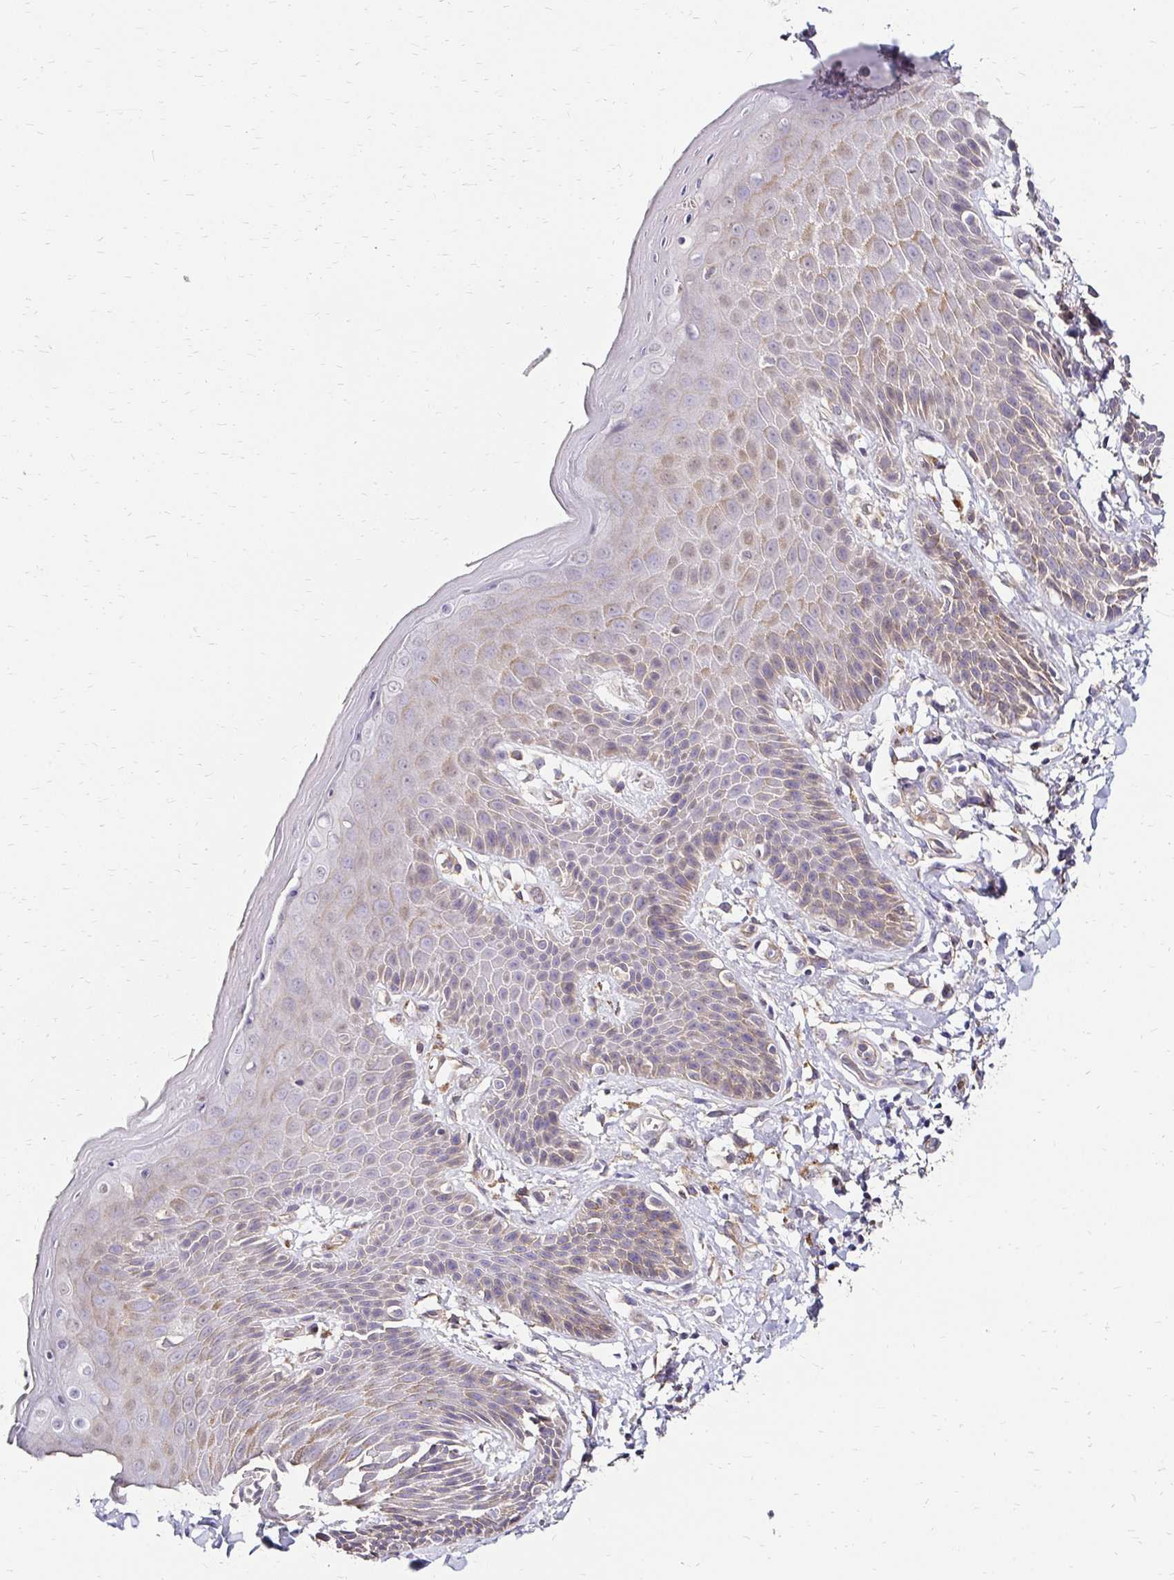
{"staining": {"intensity": "weak", "quantity": "25%-75%", "location": "cytoplasmic/membranous"}, "tissue": "skin", "cell_type": "Epidermal cells", "image_type": "normal", "snomed": [{"axis": "morphology", "description": "Normal tissue, NOS"}, {"axis": "topography", "description": "Anal"}, {"axis": "topography", "description": "Peripheral nerve tissue"}], "caption": "Brown immunohistochemical staining in unremarkable human skin displays weak cytoplasmic/membranous expression in approximately 25%-75% of epidermal cells. (DAB (3,3'-diaminobenzidine) IHC with brightfield microscopy, high magnification).", "gene": "PRIMA1", "patient": {"sex": "male", "age": 51}}